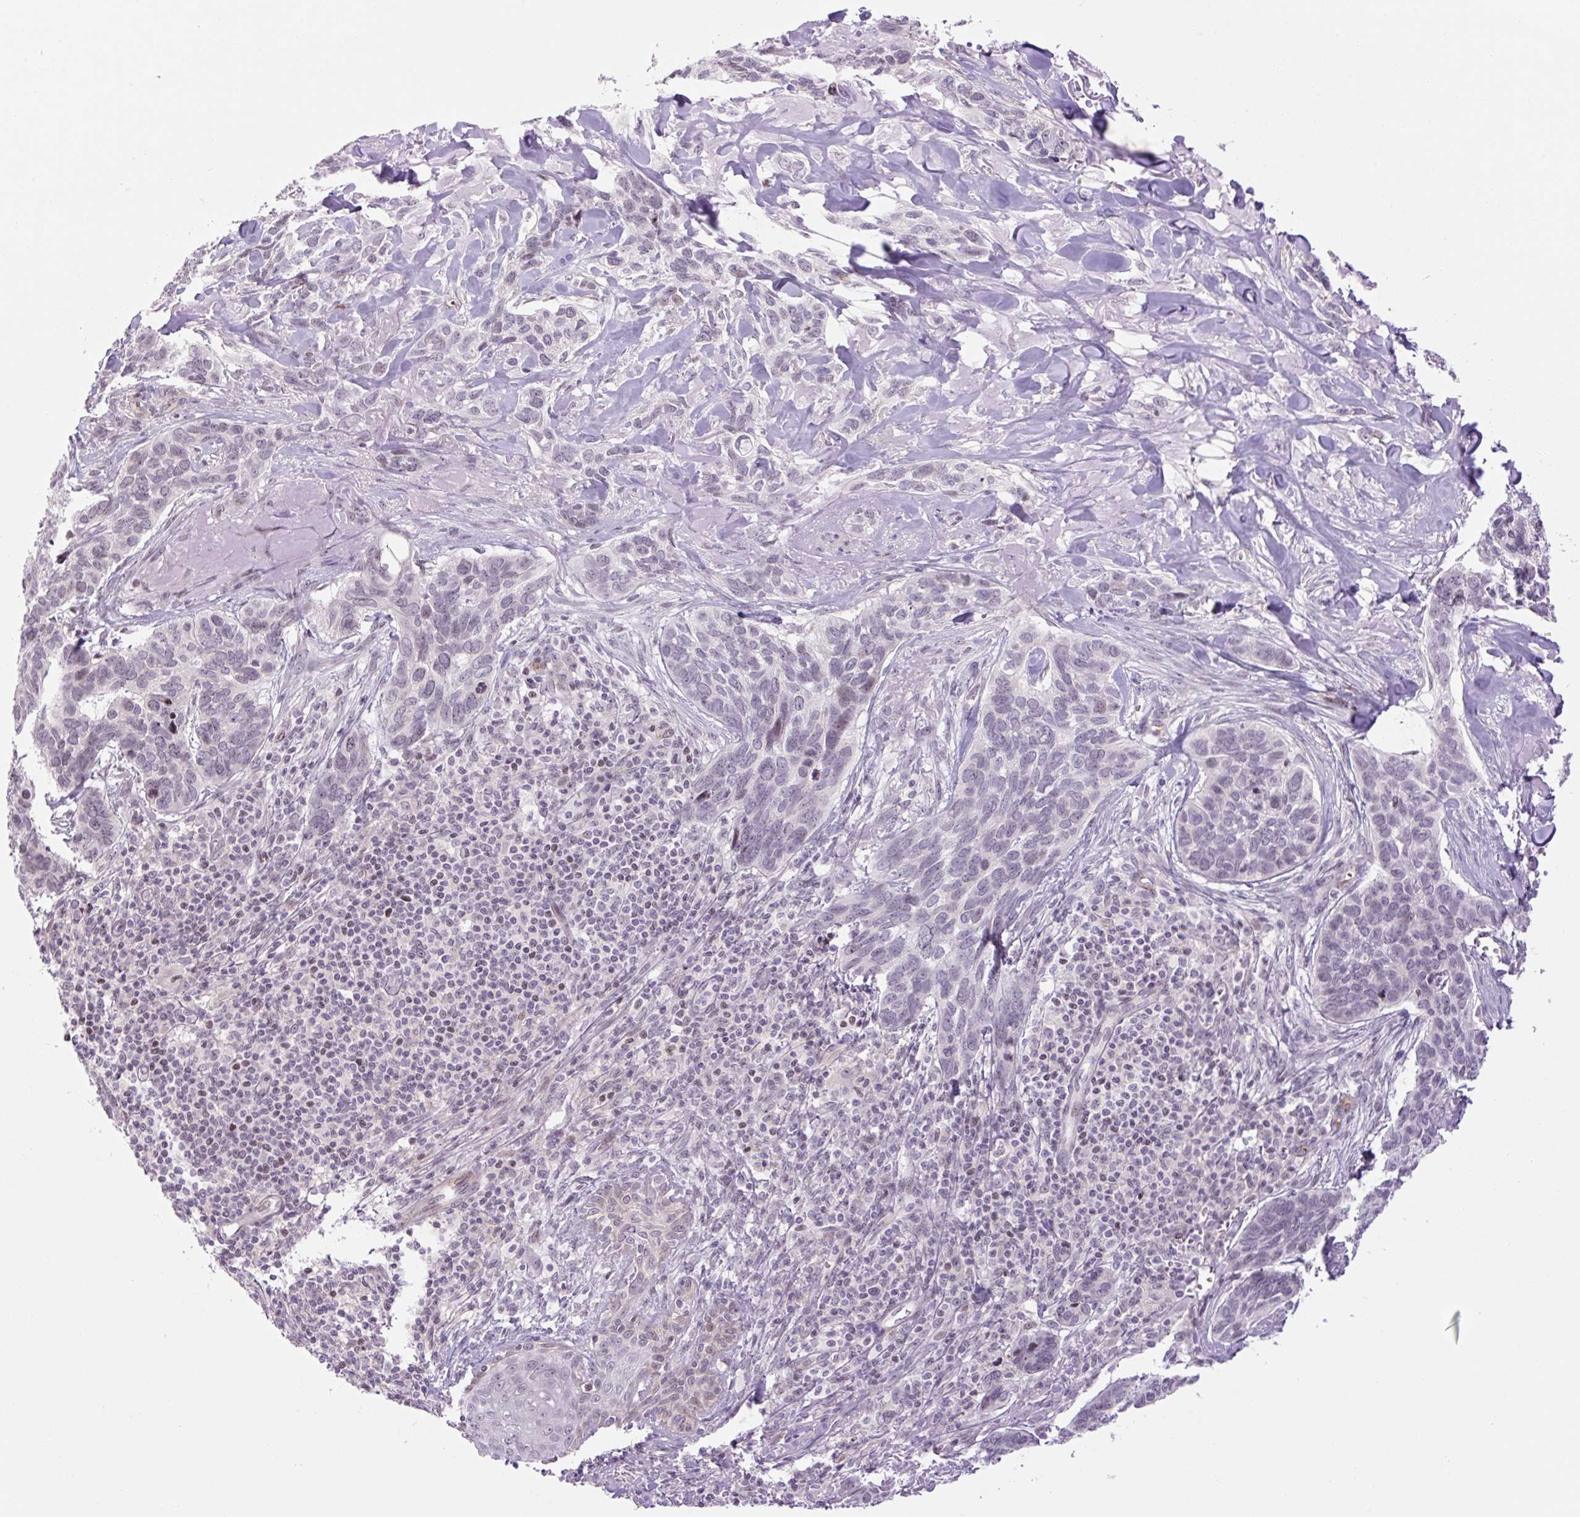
{"staining": {"intensity": "weak", "quantity": "<25%", "location": "nuclear"}, "tissue": "skin cancer", "cell_type": "Tumor cells", "image_type": "cancer", "snomed": [{"axis": "morphology", "description": "Basal cell carcinoma"}, {"axis": "topography", "description": "Skin"}], "caption": "IHC of human skin cancer displays no staining in tumor cells. (DAB (3,3'-diaminobenzidine) IHC, high magnification).", "gene": "ZNF417", "patient": {"sex": "male", "age": 86}}